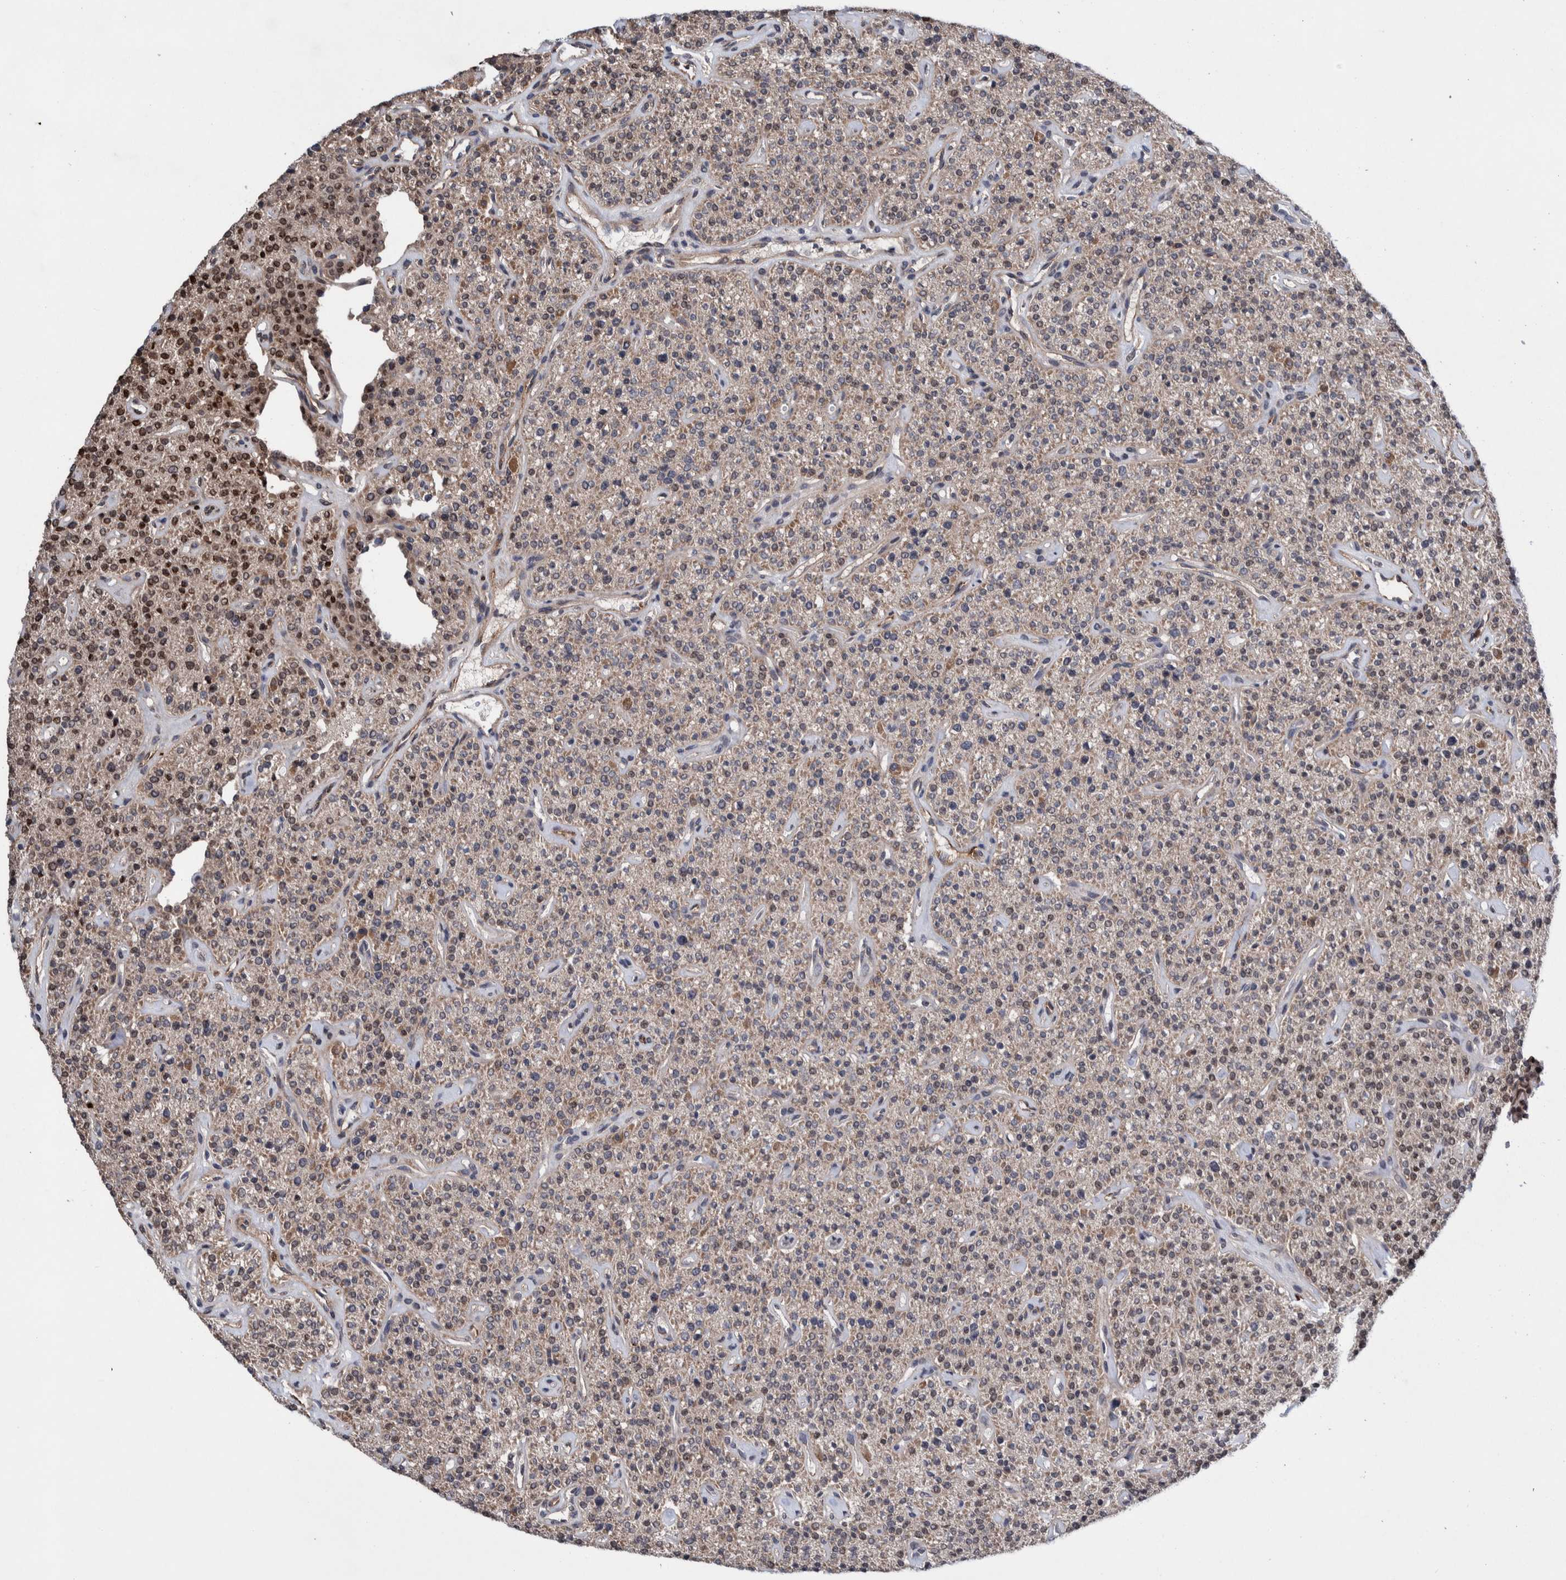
{"staining": {"intensity": "moderate", "quantity": ">75%", "location": "cytoplasmic/membranous"}, "tissue": "parathyroid gland", "cell_type": "Glandular cells", "image_type": "normal", "snomed": [{"axis": "morphology", "description": "Normal tissue, NOS"}, {"axis": "topography", "description": "Parathyroid gland"}], "caption": "High-power microscopy captured an IHC micrograph of benign parathyroid gland, revealing moderate cytoplasmic/membranous expression in about >75% of glandular cells.", "gene": "PIK3R6", "patient": {"sex": "male", "age": 46}}